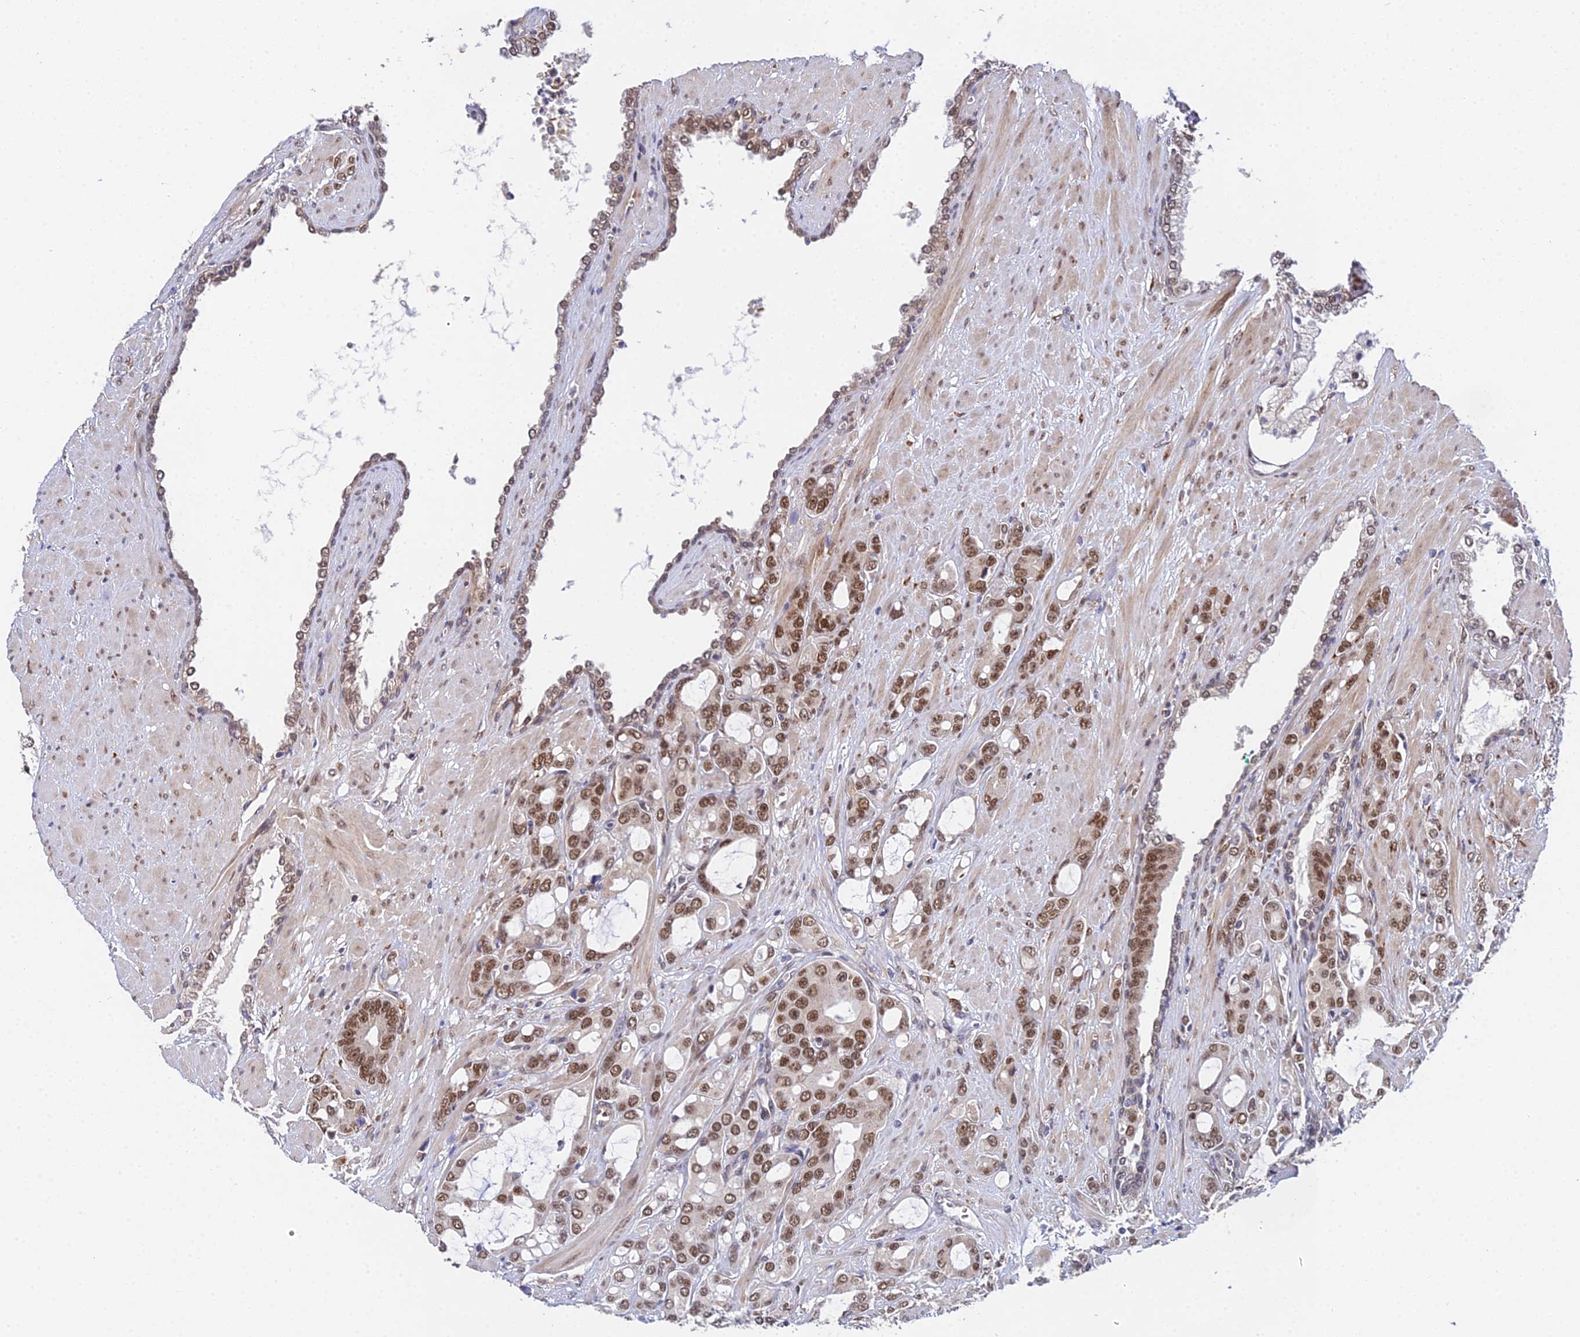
{"staining": {"intensity": "moderate", "quantity": ">75%", "location": "nuclear"}, "tissue": "prostate cancer", "cell_type": "Tumor cells", "image_type": "cancer", "snomed": [{"axis": "morphology", "description": "Adenocarcinoma, High grade"}, {"axis": "topography", "description": "Prostate"}], "caption": "An immunohistochemistry micrograph of neoplastic tissue is shown. Protein staining in brown highlights moderate nuclear positivity in prostate adenocarcinoma (high-grade) within tumor cells.", "gene": "BCL9", "patient": {"sex": "male", "age": 72}}